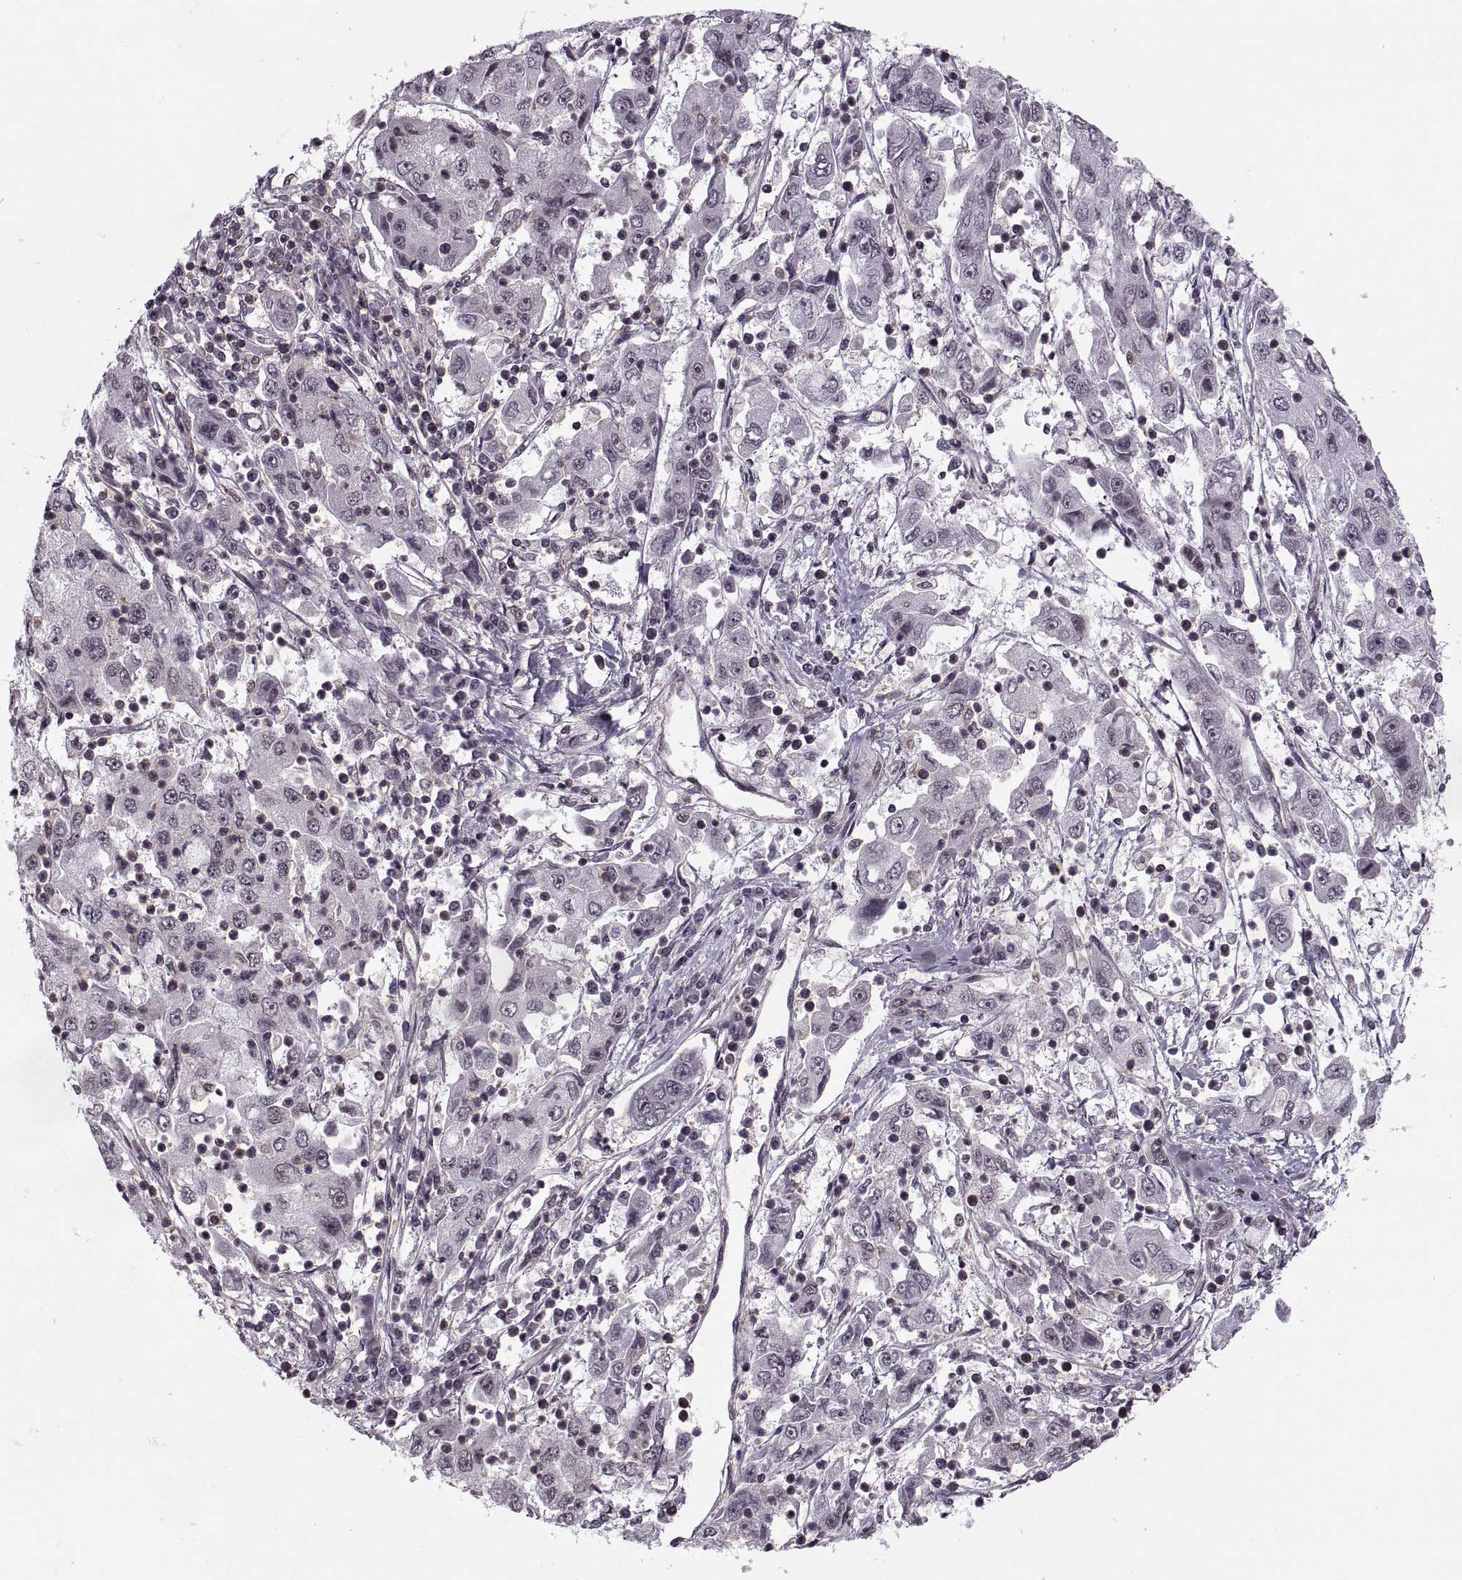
{"staining": {"intensity": "negative", "quantity": "none", "location": "none"}, "tissue": "cervical cancer", "cell_type": "Tumor cells", "image_type": "cancer", "snomed": [{"axis": "morphology", "description": "Squamous cell carcinoma, NOS"}, {"axis": "topography", "description": "Cervix"}], "caption": "The immunohistochemistry photomicrograph has no significant expression in tumor cells of cervical cancer tissue.", "gene": "LUZP2", "patient": {"sex": "female", "age": 36}}